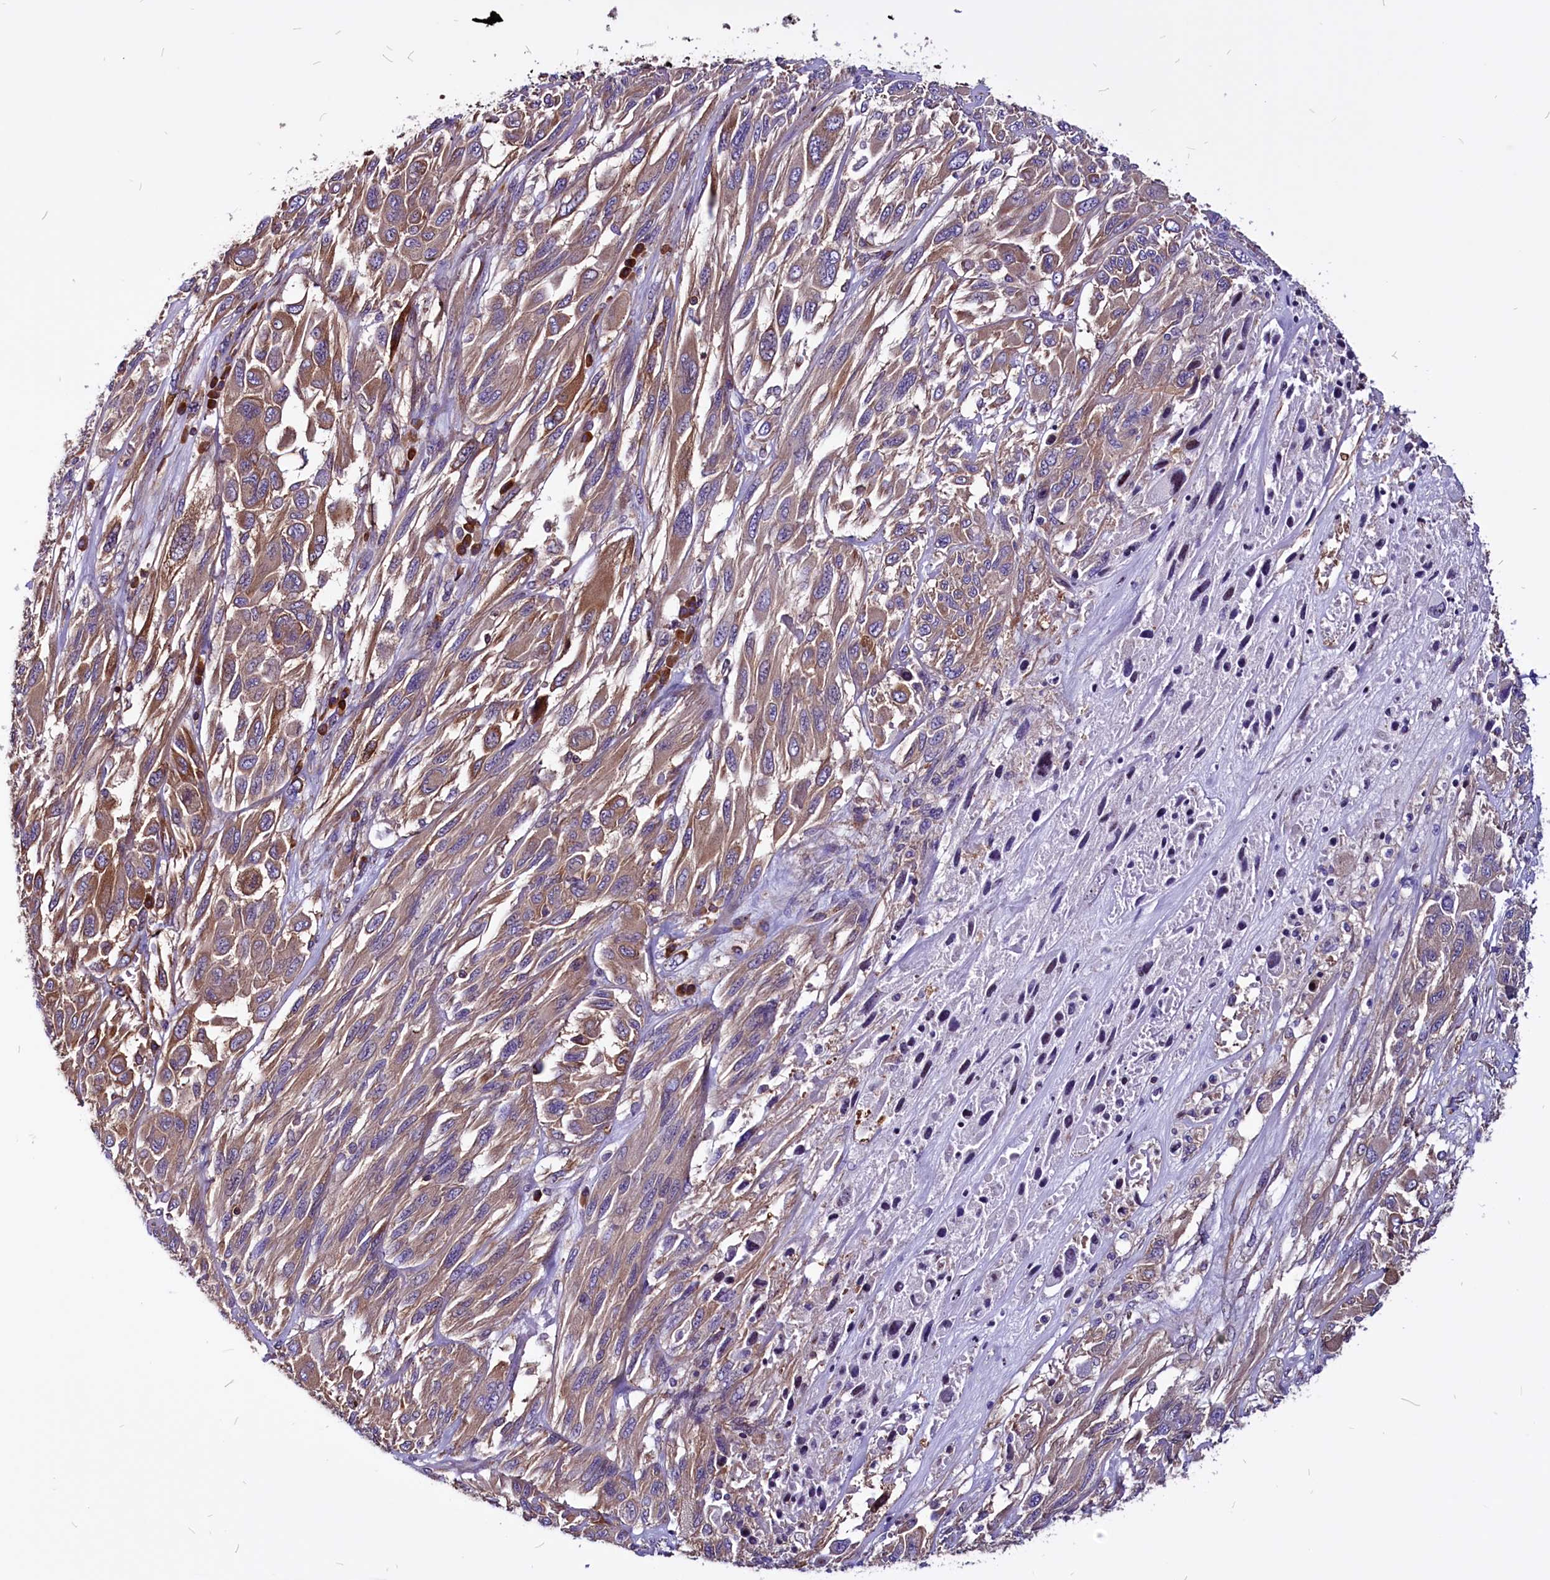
{"staining": {"intensity": "moderate", "quantity": ">75%", "location": "cytoplasmic/membranous"}, "tissue": "melanoma", "cell_type": "Tumor cells", "image_type": "cancer", "snomed": [{"axis": "morphology", "description": "Malignant melanoma, NOS"}, {"axis": "topography", "description": "Skin"}], "caption": "Melanoma stained with immunohistochemistry (IHC) shows moderate cytoplasmic/membranous positivity in approximately >75% of tumor cells. (IHC, brightfield microscopy, high magnification).", "gene": "EIF3G", "patient": {"sex": "female", "age": 91}}